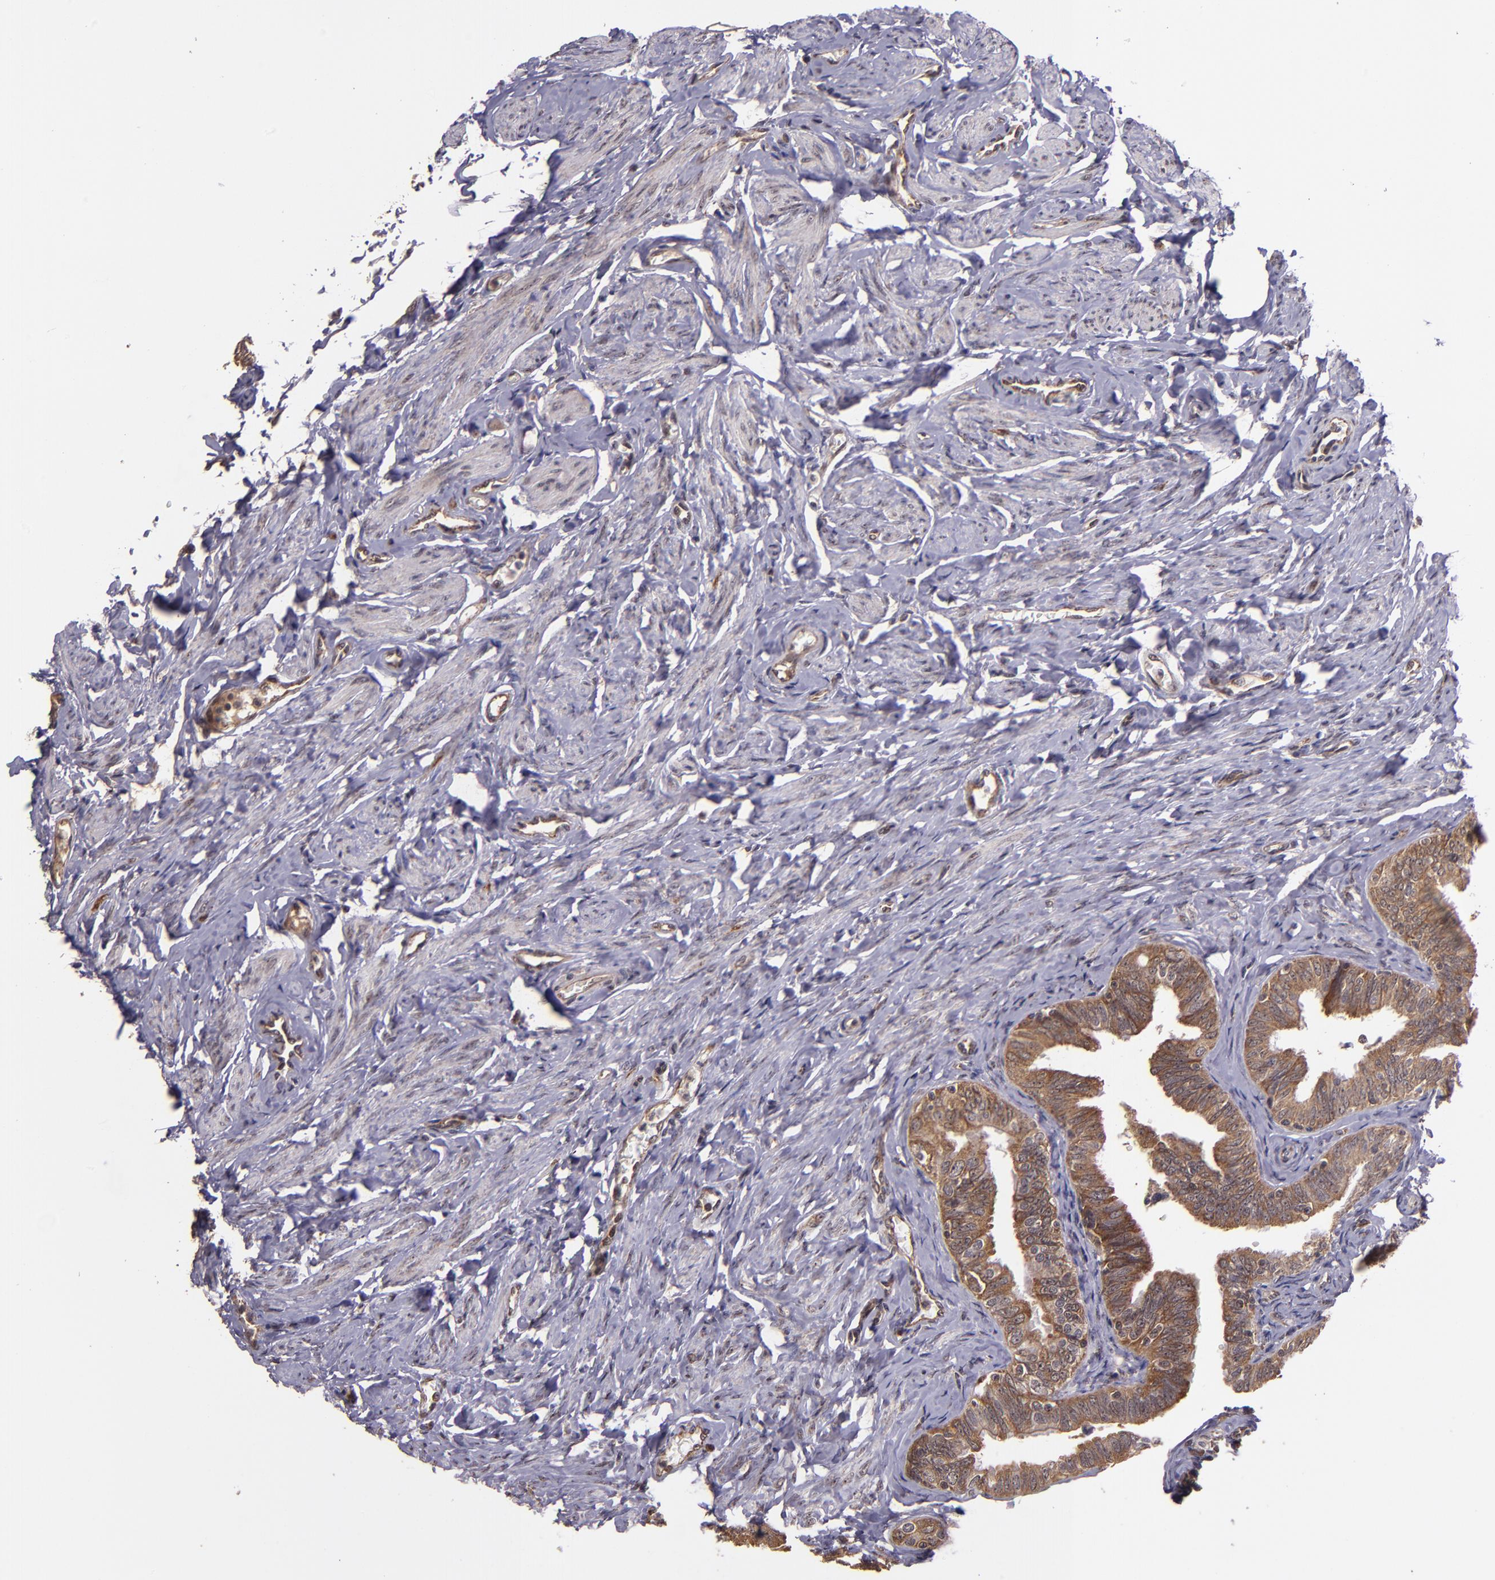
{"staining": {"intensity": "moderate", "quantity": ">75%", "location": "cytoplasmic/membranous"}, "tissue": "fallopian tube", "cell_type": "Glandular cells", "image_type": "normal", "snomed": [{"axis": "morphology", "description": "Normal tissue, NOS"}, {"axis": "topography", "description": "Fallopian tube"}, {"axis": "topography", "description": "Ovary"}], "caption": "A medium amount of moderate cytoplasmic/membranous staining is seen in approximately >75% of glandular cells in unremarkable fallopian tube.", "gene": "USP51", "patient": {"sex": "female", "age": 69}}